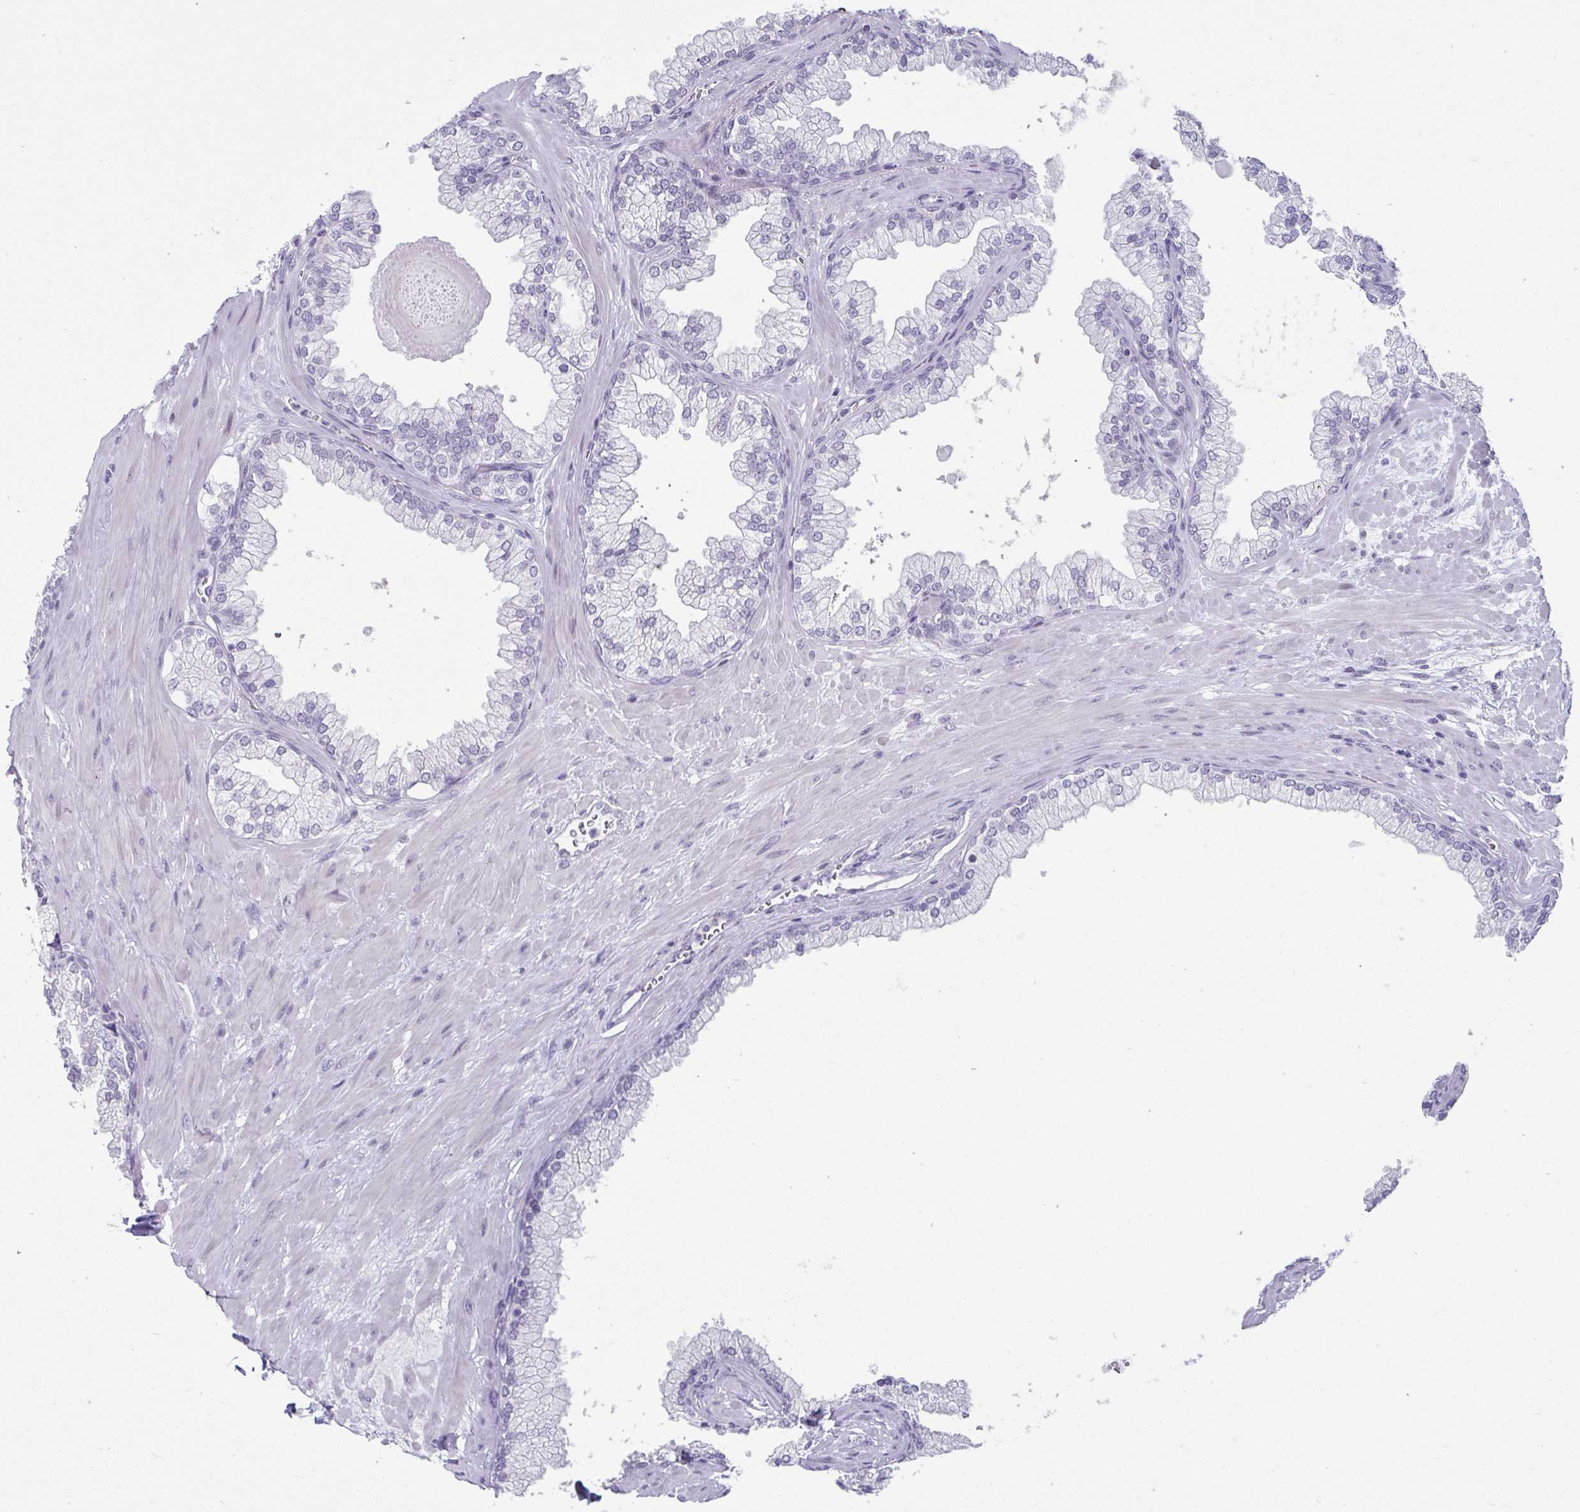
{"staining": {"intensity": "negative", "quantity": "none", "location": "none"}, "tissue": "prostate", "cell_type": "Glandular cells", "image_type": "normal", "snomed": [{"axis": "morphology", "description": "Normal tissue, NOS"}, {"axis": "topography", "description": "Prostate"}, {"axis": "topography", "description": "Peripheral nerve tissue"}], "caption": "DAB (3,3'-diaminobenzidine) immunohistochemical staining of normal prostate exhibits no significant staining in glandular cells.", "gene": "VSIG10L", "patient": {"sex": "male", "age": 61}}